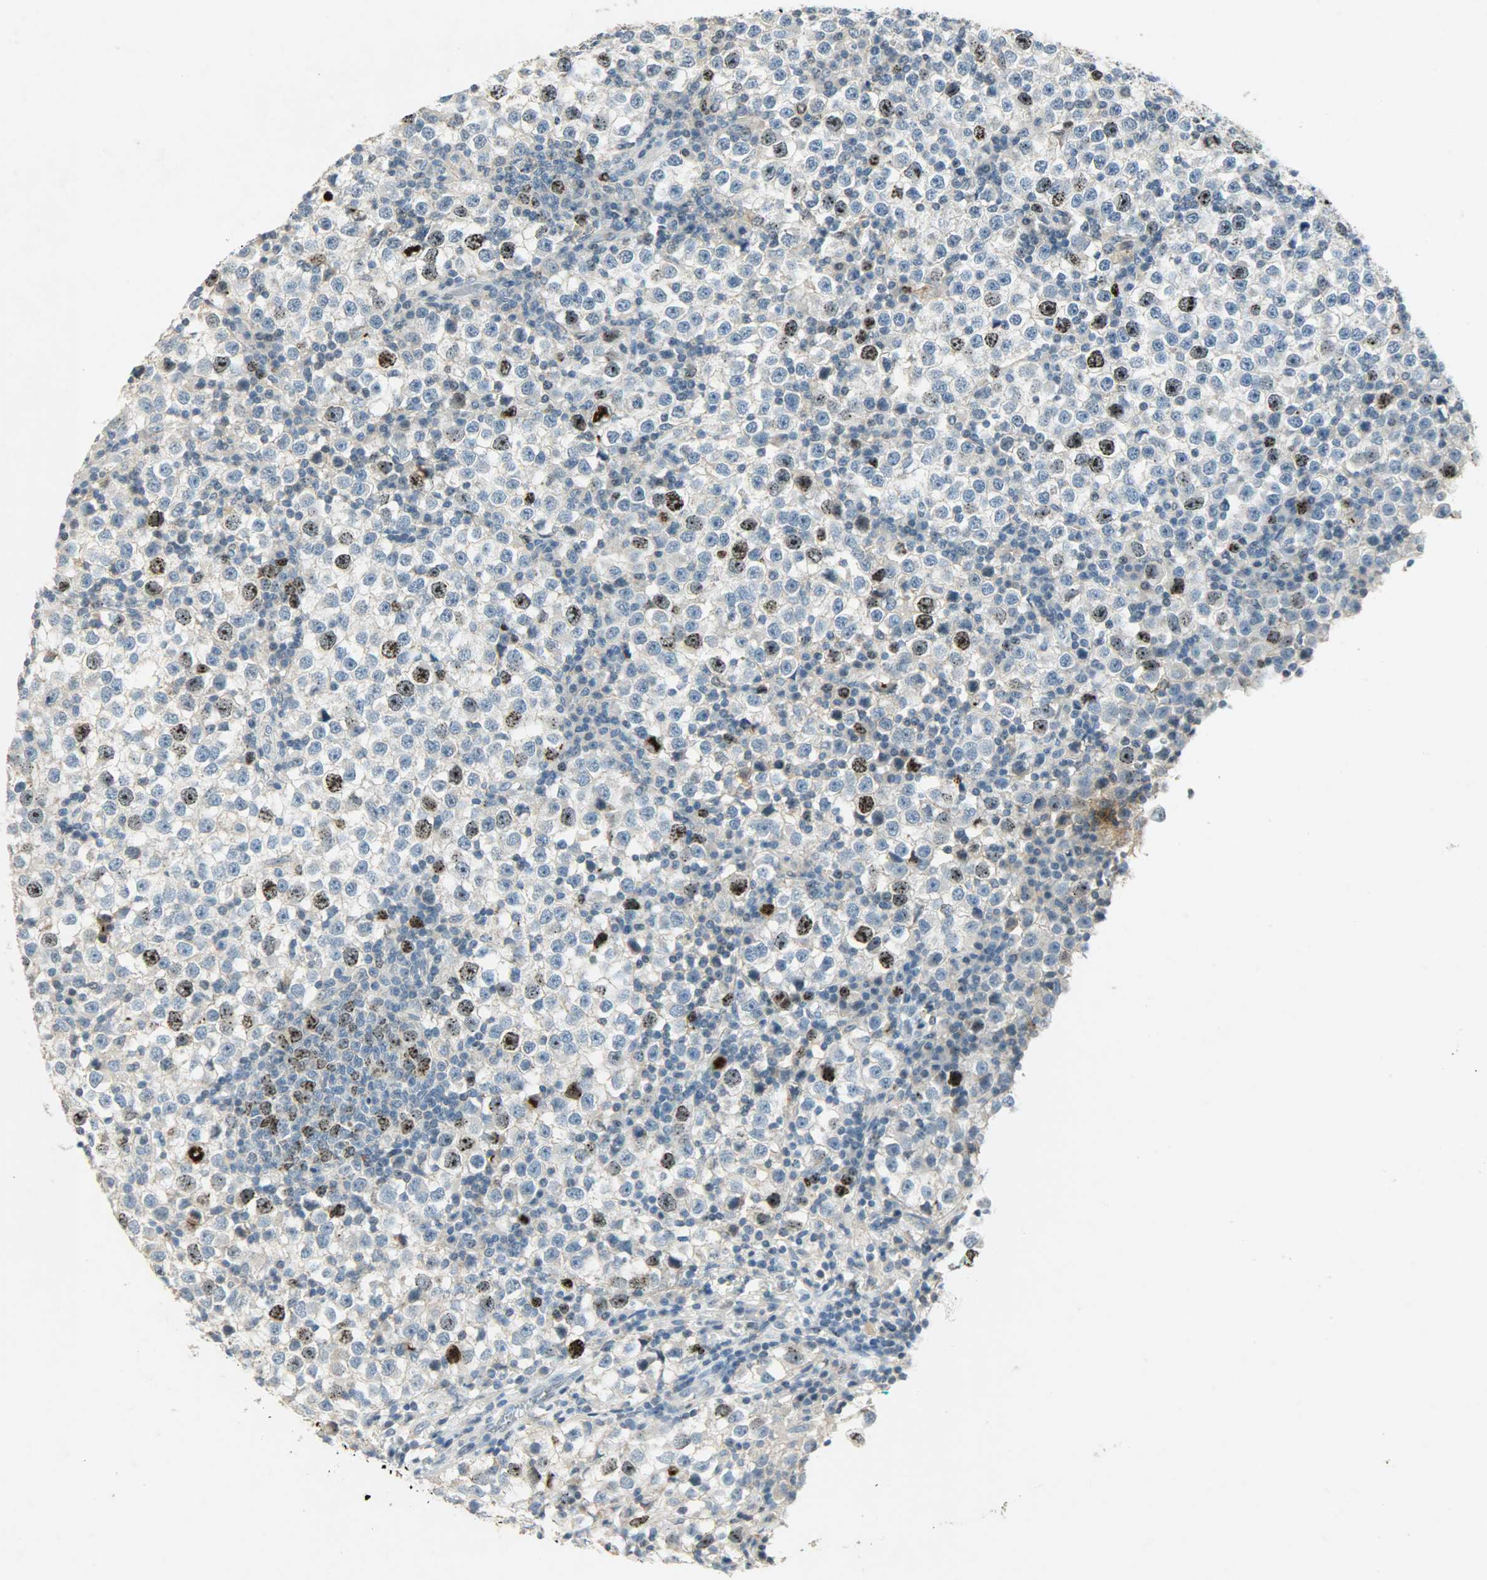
{"staining": {"intensity": "strong", "quantity": "25%-75%", "location": "nuclear"}, "tissue": "testis cancer", "cell_type": "Tumor cells", "image_type": "cancer", "snomed": [{"axis": "morphology", "description": "Seminoma, NOS"}, {"axis": "topography", "description": "Testis"}], "caption": "IHC staining of testis cancer (seminoma), which exhibits high levels of strong nuclear expression in approximately 25%-75% of tumor cells indicating strong nuclear protein staining. The staining was performed using DAB (3,3'-diaminobenzidine) (brown) for protein detection and nuclei were counterstained in hematoxylin (blue).", "gene": "AURKB", "patient": {"sex": "male", "age": 65}}